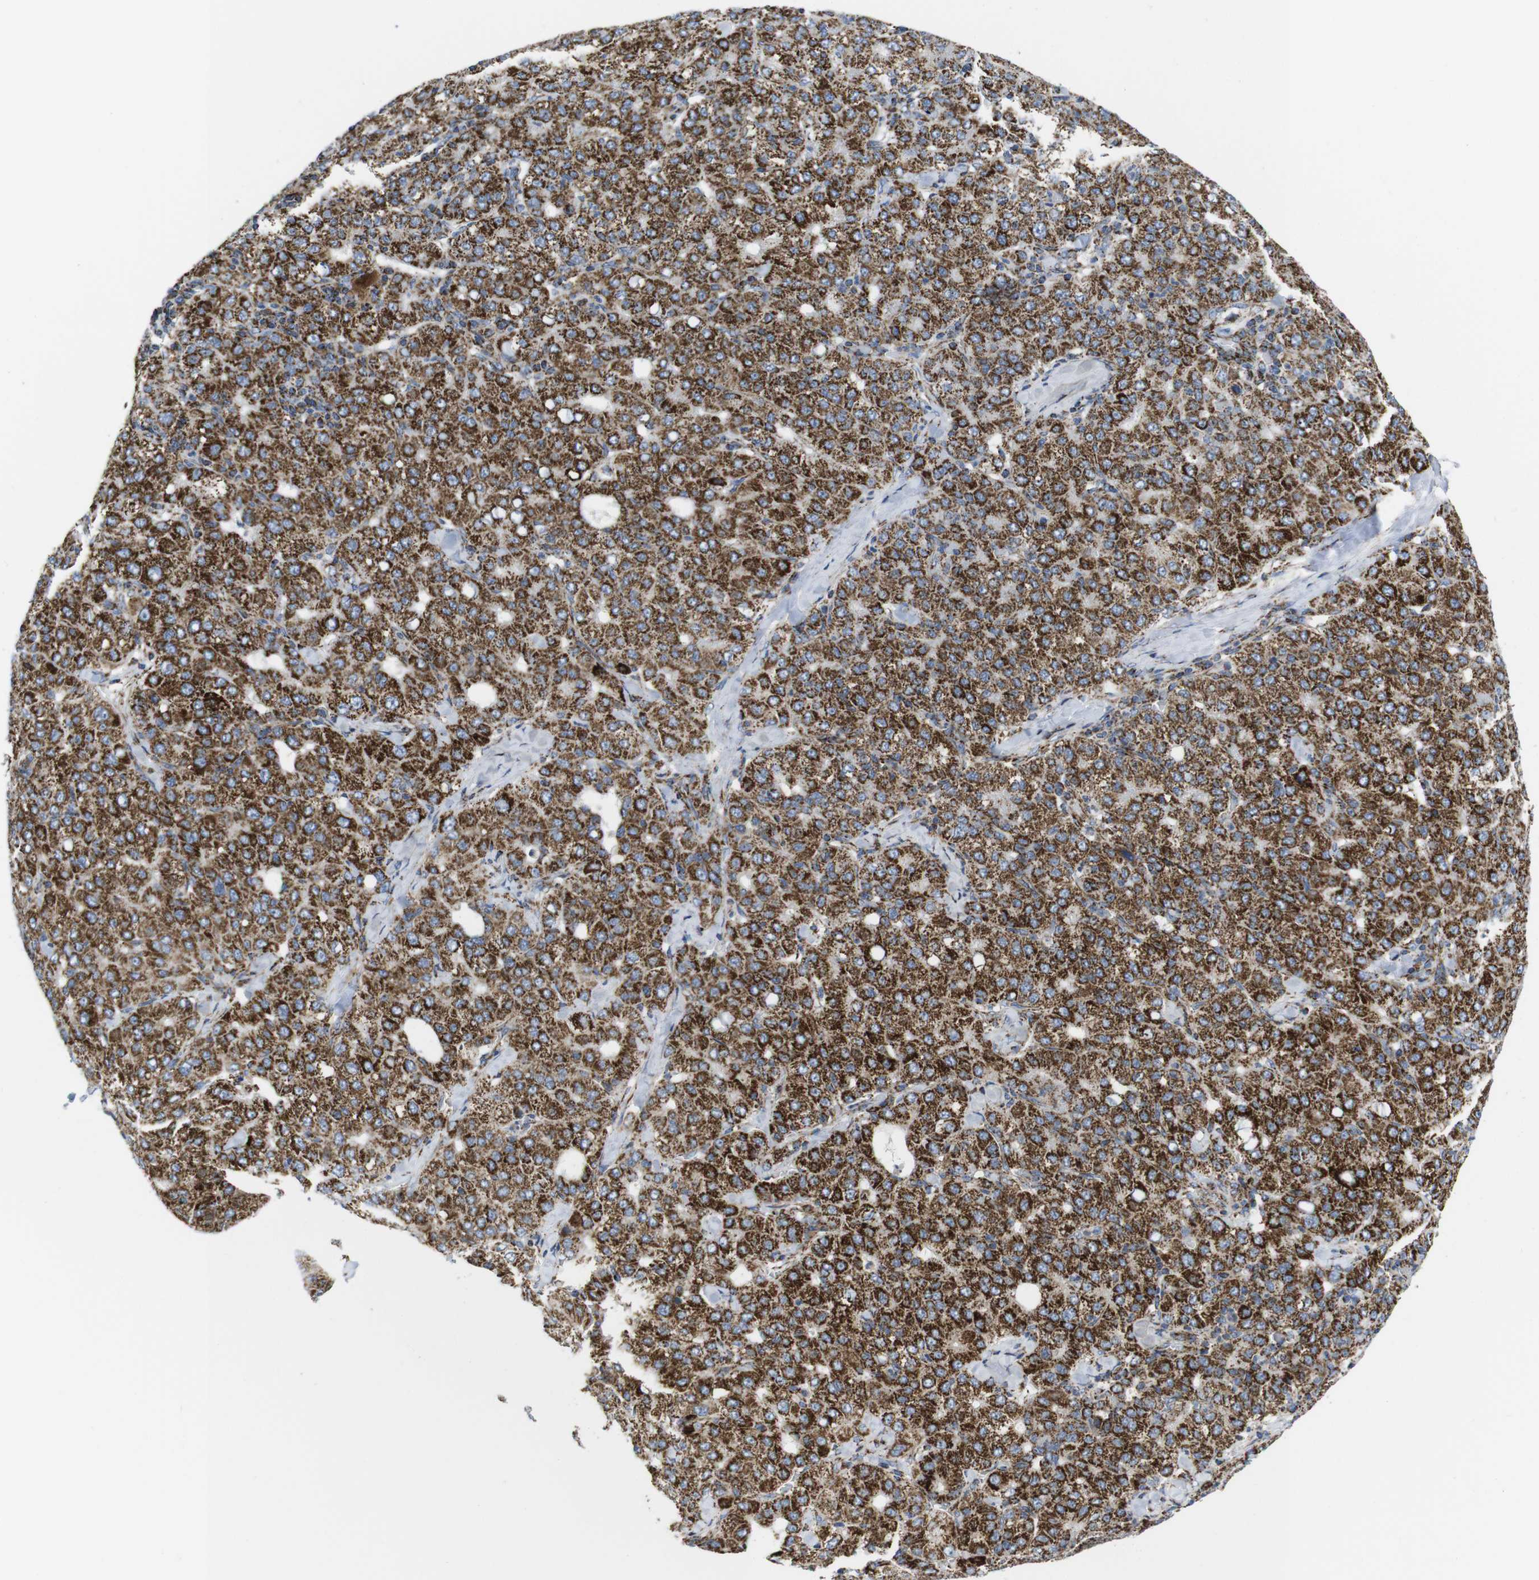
{"staining": {"intensity": "strong", "quantity": ">75%", "location": "cytoplasmic/membranous"}, "tissue": "liver cancer", "cell_type": "Tumor cells", "image_type": "cancer", "snomed": [{"axis": "morphology", "description": "Carcinoma, Hepatocellular, NOS"}, {"axis": "topography", "description": "Liver"}], "caption": "A photomicrograph showing strong cytoplasmic/membranous positivity in approximately >75% of tumor cells in liver cancer (hepatocellular carcinoma), as visualized by brown immunohistochemical staining.", "gene": "TMEM192", "patient": {"sex": "male", "age": 65}}